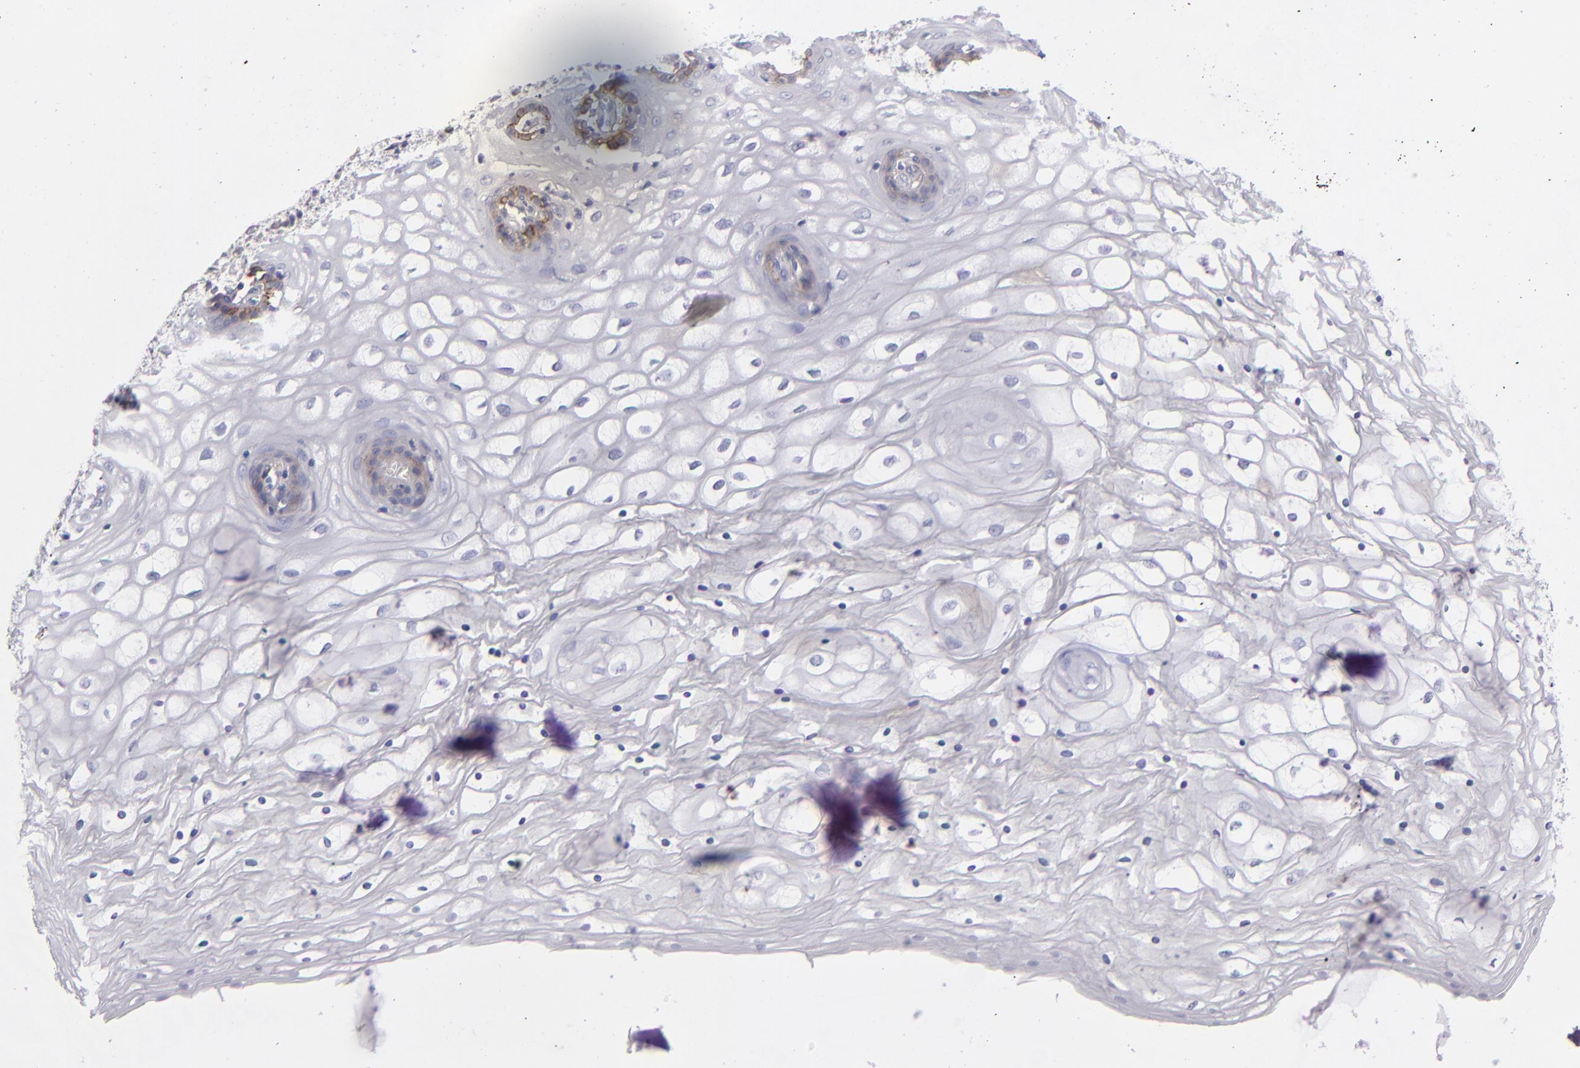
{"staining": {"intensity": "negative", "quantity": "none", "location": "none"}, "tissue": "vagina", "cell_type": "Squamous epithelial cells", "image_type": "normal", "snomed": [{"axis": "morphology", "description": "Normal tissue, NOS"}, {"axis": "topography", "description": "Vagina"}], "caption": "IHC photomicrograph of benign vagina: vagina stained with DAB (3,3'-diaminobenzidine) demonstrates no significant protein staining in squamous epithelial cells. (Immunohistochemistry, brightfield microscopy, high magnification).", "gene": "ANPEP", "patient": {"sex": "female", "age": 34}}